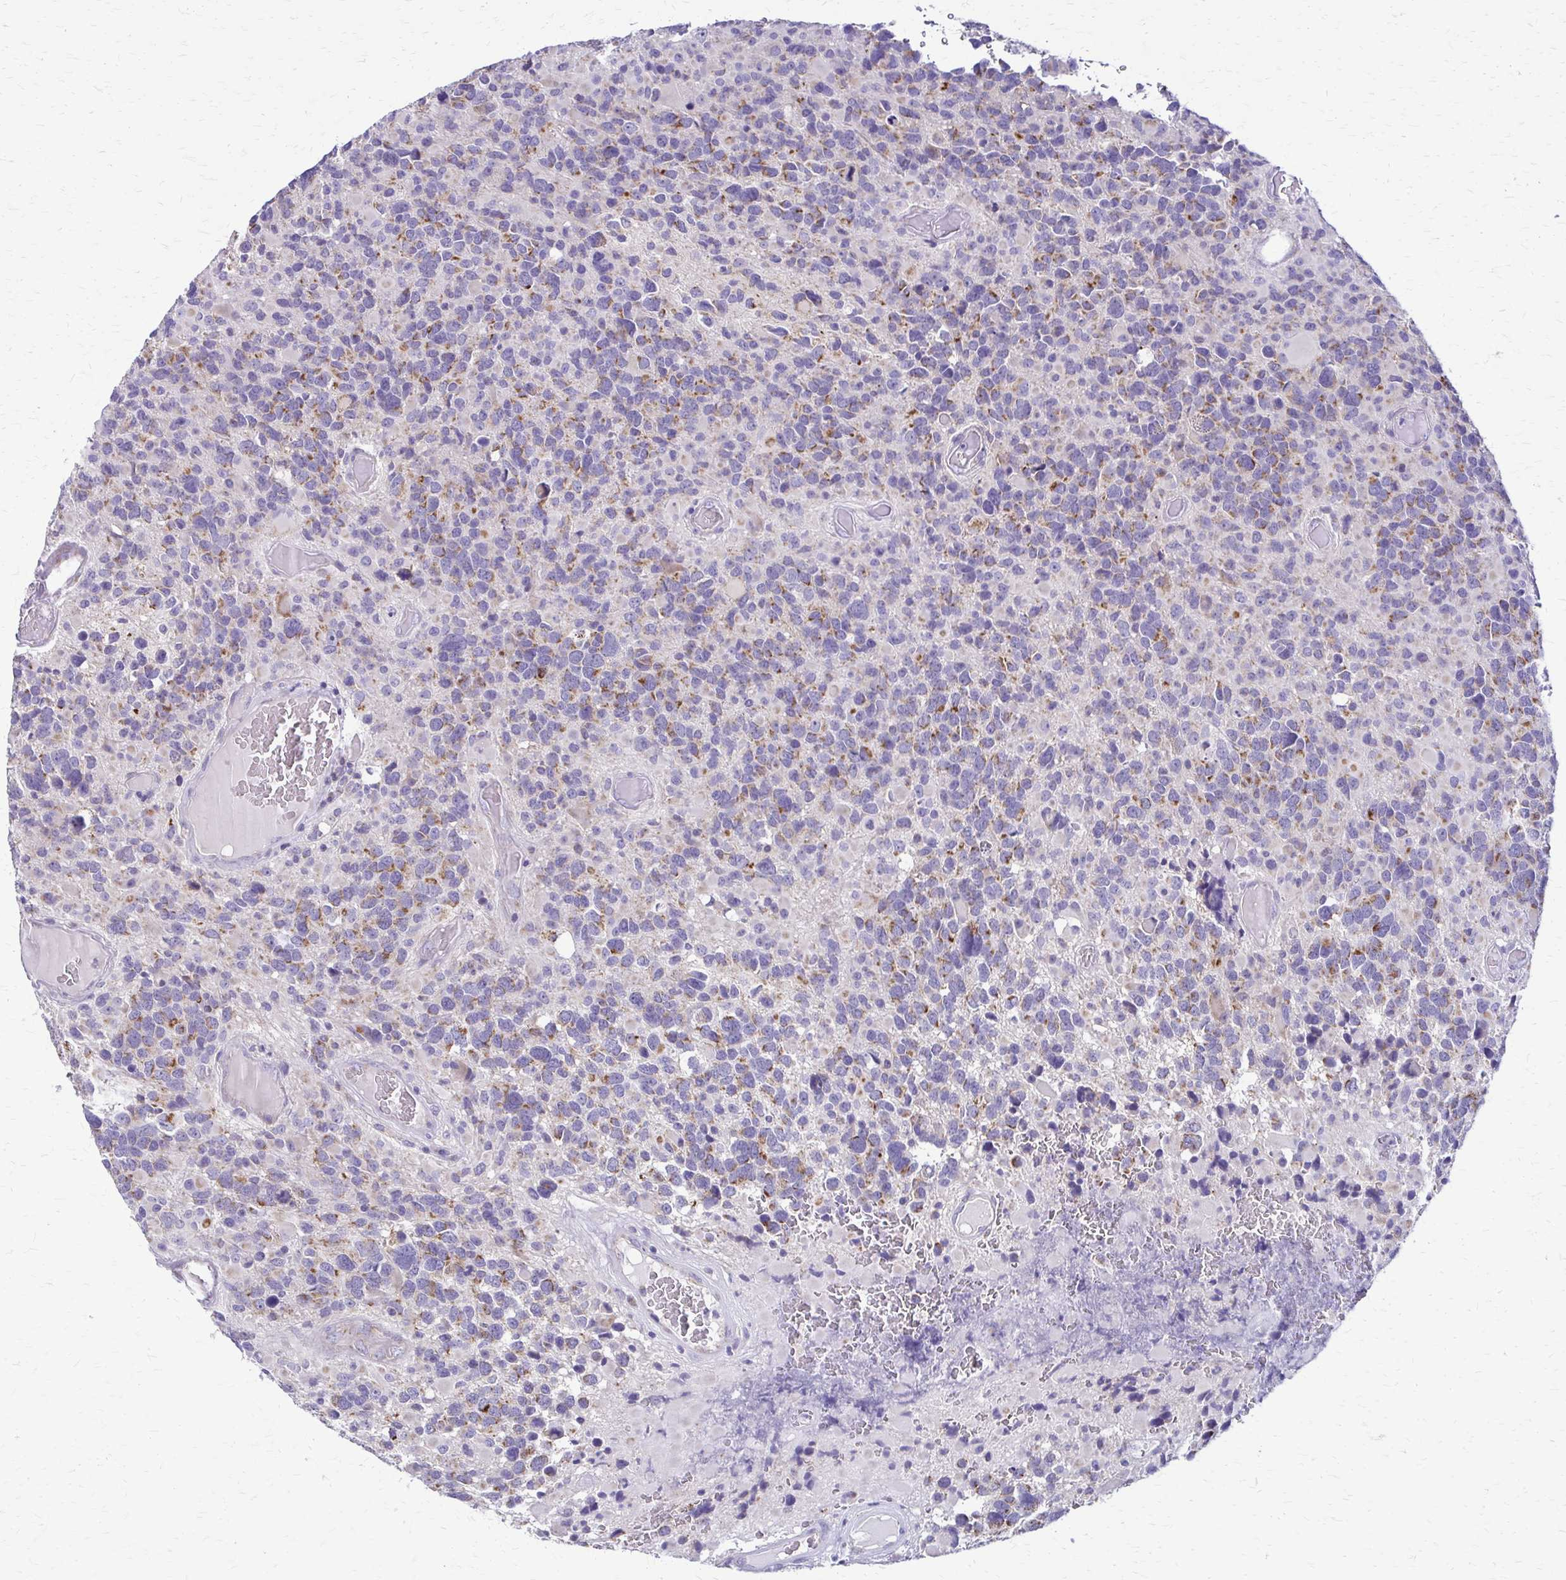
{"staining": {"intensity": "moderate", "quantity": "25%-75%", "location": "cytoplasmic/membranous"}, "tissue": "glioma", "cell_type": "Tumor cells", "image_type": "cancer", "snomed": [{"axis": "morphology", "description": "Glioma, malignant, High grade"}, {"axis": "topography", "description": "Brain"}], "caption": "Brown immunohistochemical staining in malignant high-grade glioma displays moderate cytoplasmic/membranous expression in approximately 25%-75% of tumor cells.", "gene": "SAMD13", "patient": {"sex": "female", "age": 40}}